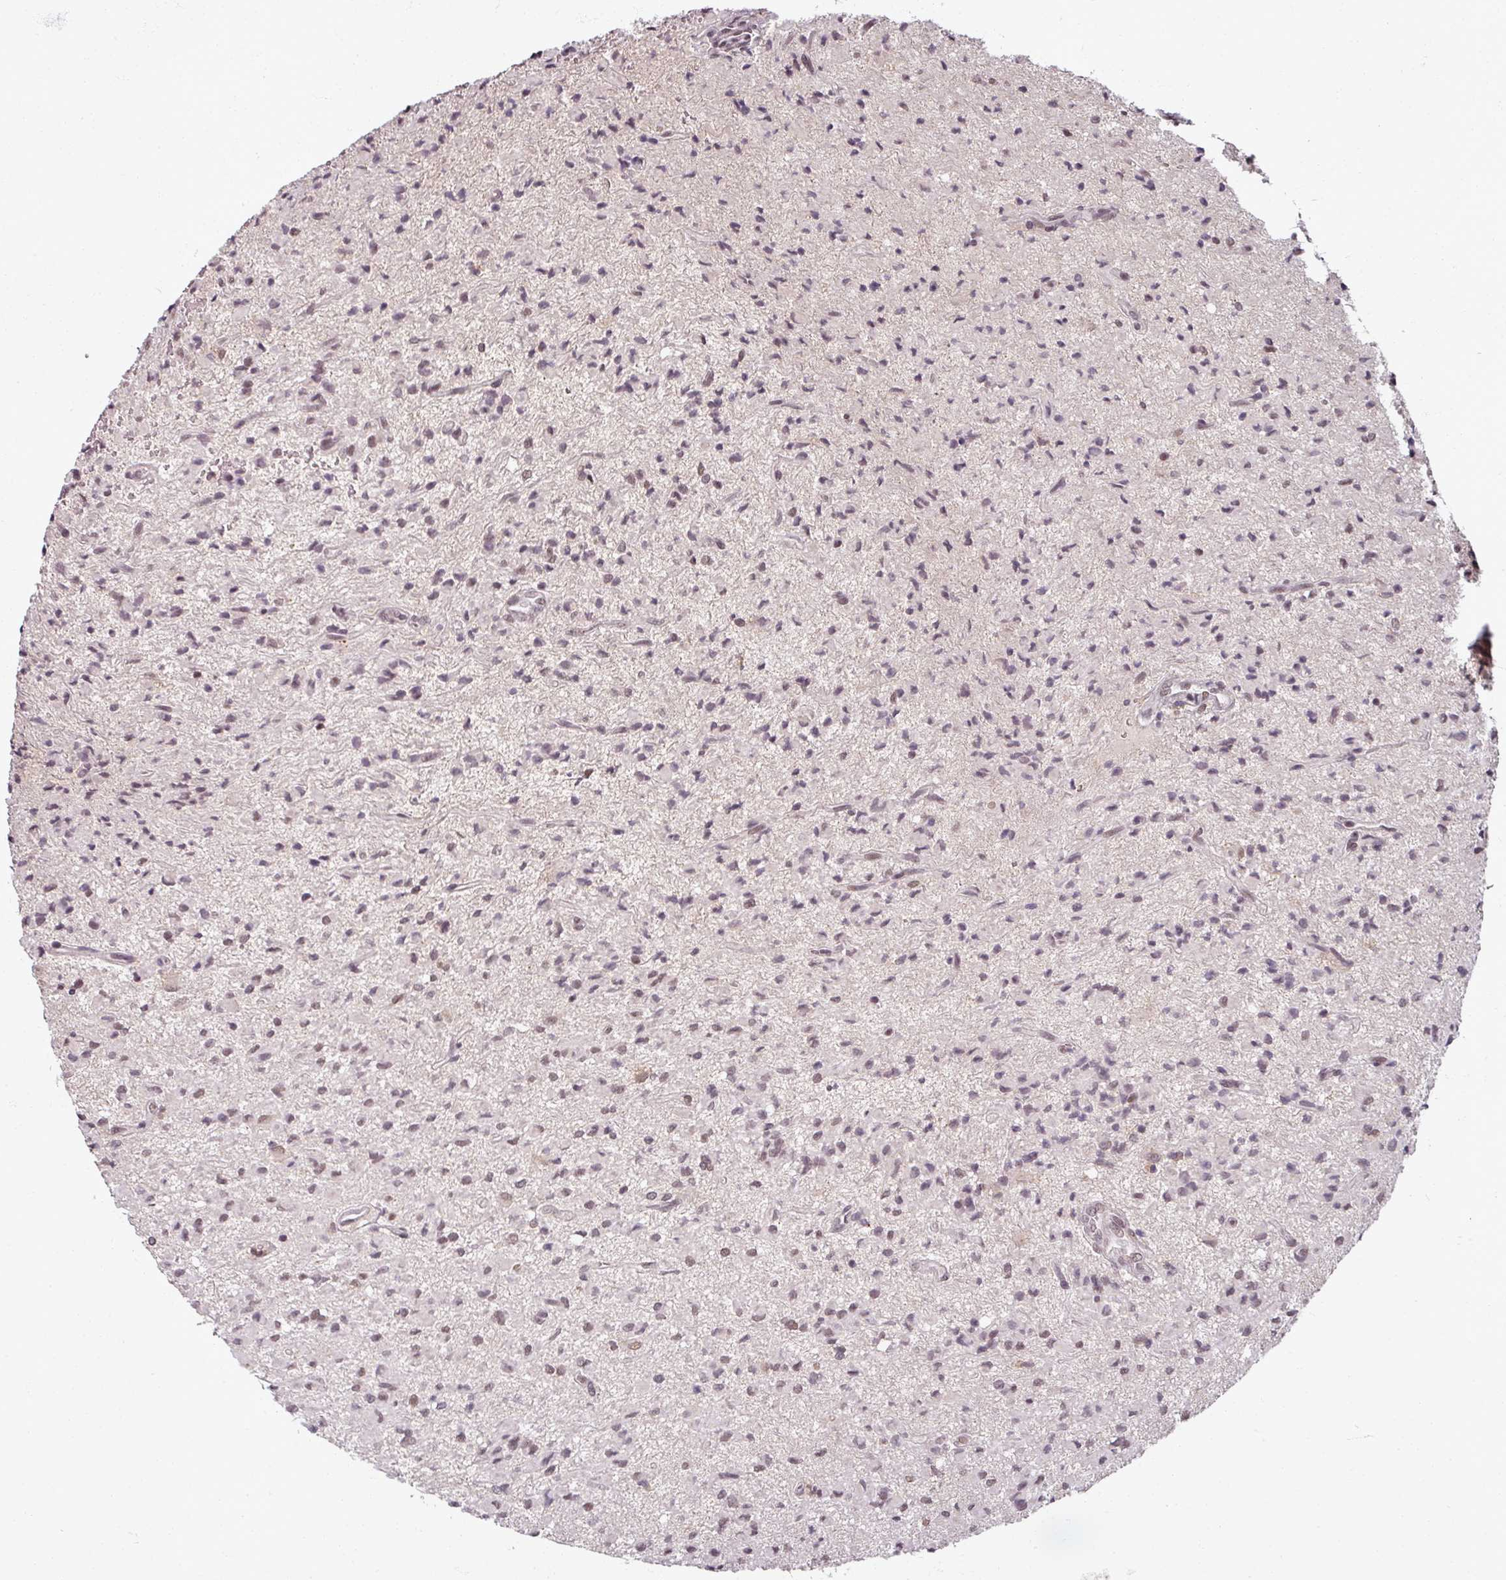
{"staining": {"intensity": "weak", "quantity": "<25%", "location": "nuclear"}, "tissue": "glioma", "cell_type": "Tumor cells", "image_type": "cancer", "snomed": [{"axis": "morphology", "description": "Glioma, malignant, Low grade"}, {"axis": "topography", "description": "Brain"}], "caption": "Tumor cells show no significant positivity in malignant glioma (low-grade). (Immunohistochemistry (ihc), brightfield microscopy, high magnification).", "gene": "POLR2G", "patient": {"sex": "female", "age": 33}}